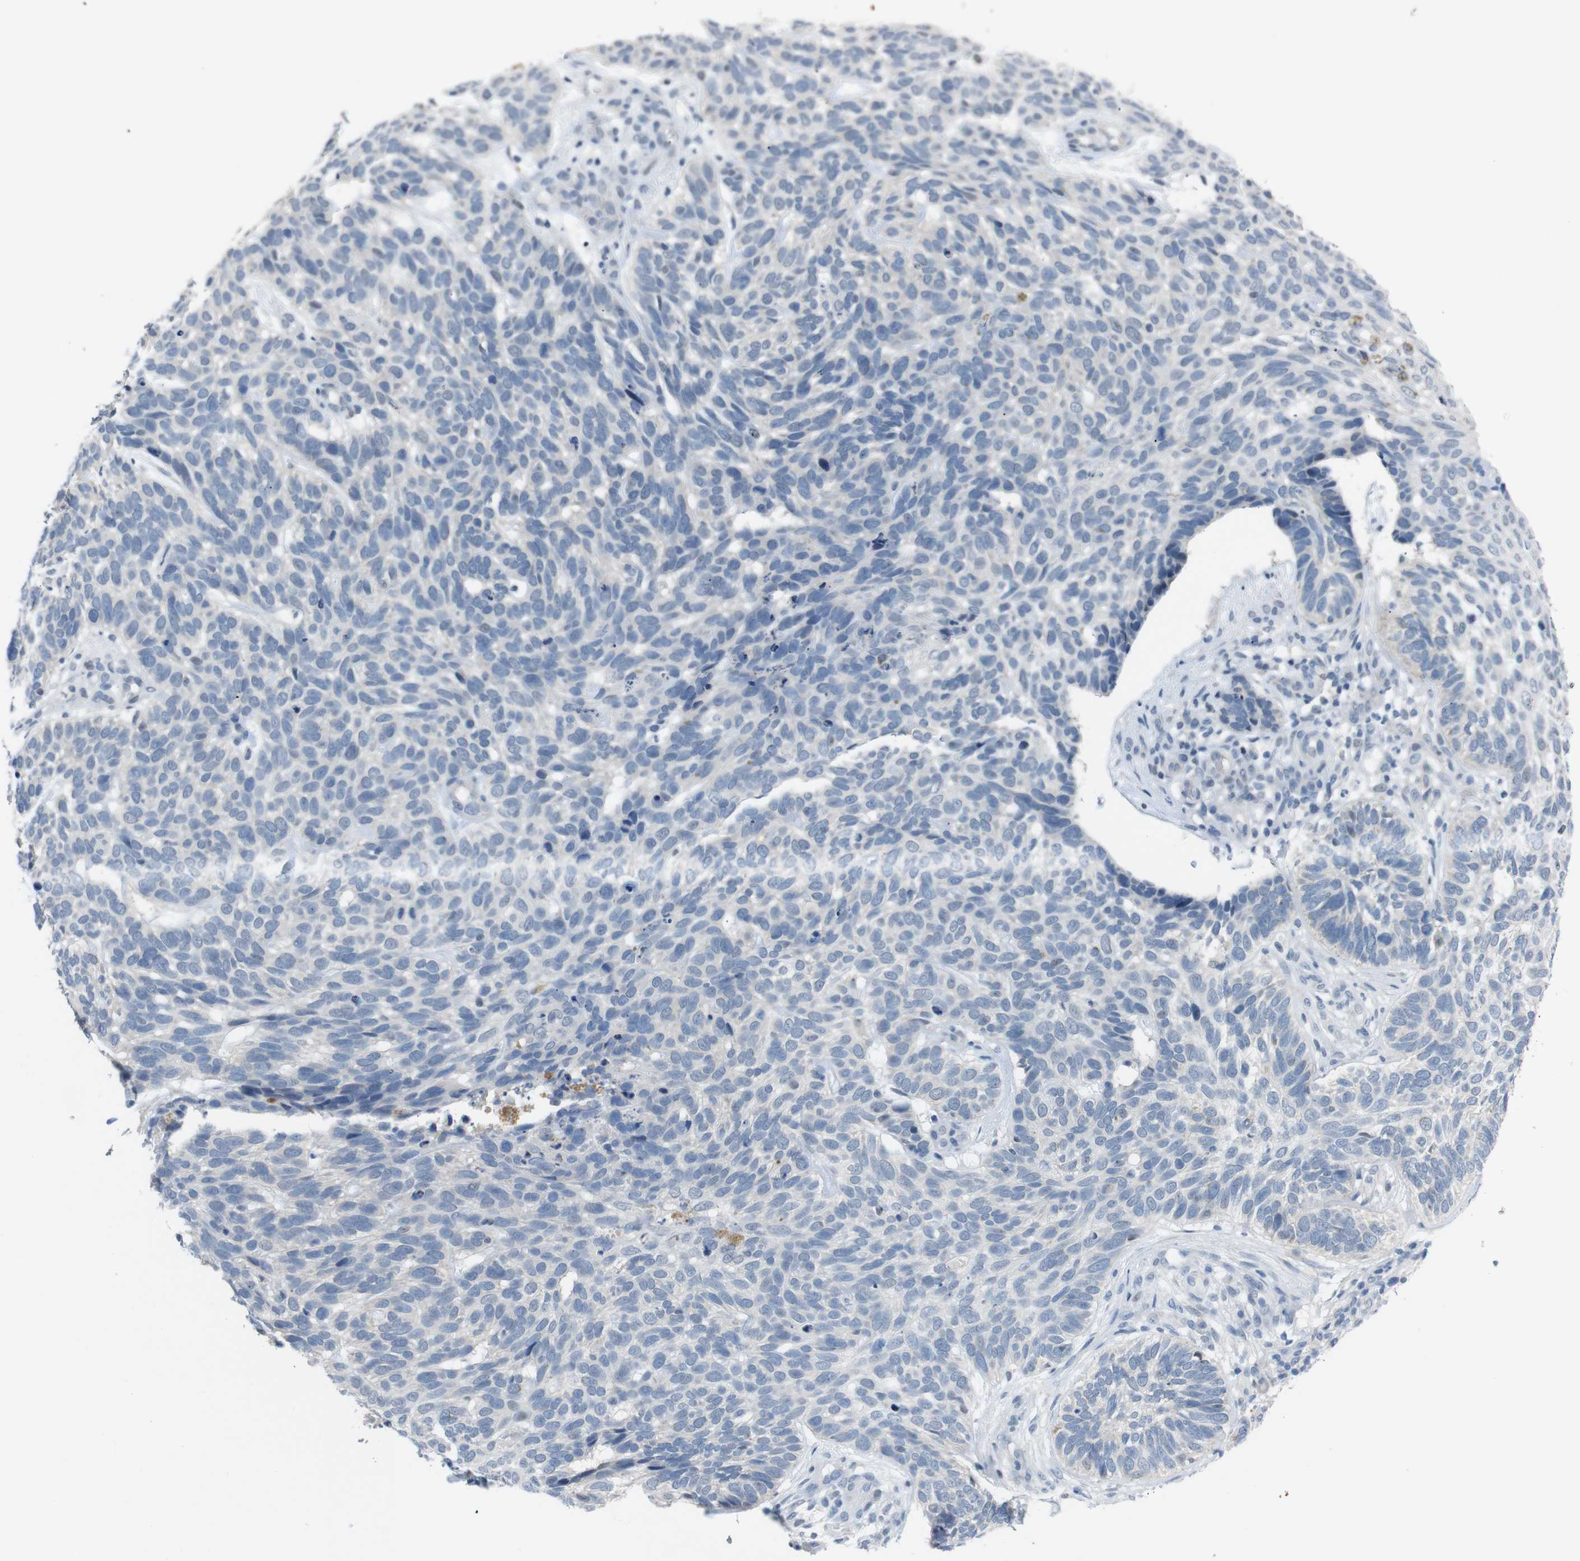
{"staining": {"intensity": "negative", "quantity": "none", "location": "none"}, "tissue": "skin cancer", "cell_type": "Tumor cells", "image_type": "cancer", "snomed": [{"axis": "morphology", "description": "Basal cell carcinoma"}, {"axis": "topography", "description": "Skin"}], "caption": "Immunohistochemistry (IHC) micrograph of basal cell carcinoma (skin) stained for a protein (brown), which reveals no positivity in tumor cells.", "gene": "CHRM5", "patient": {"sex": "male", "age": 87}}